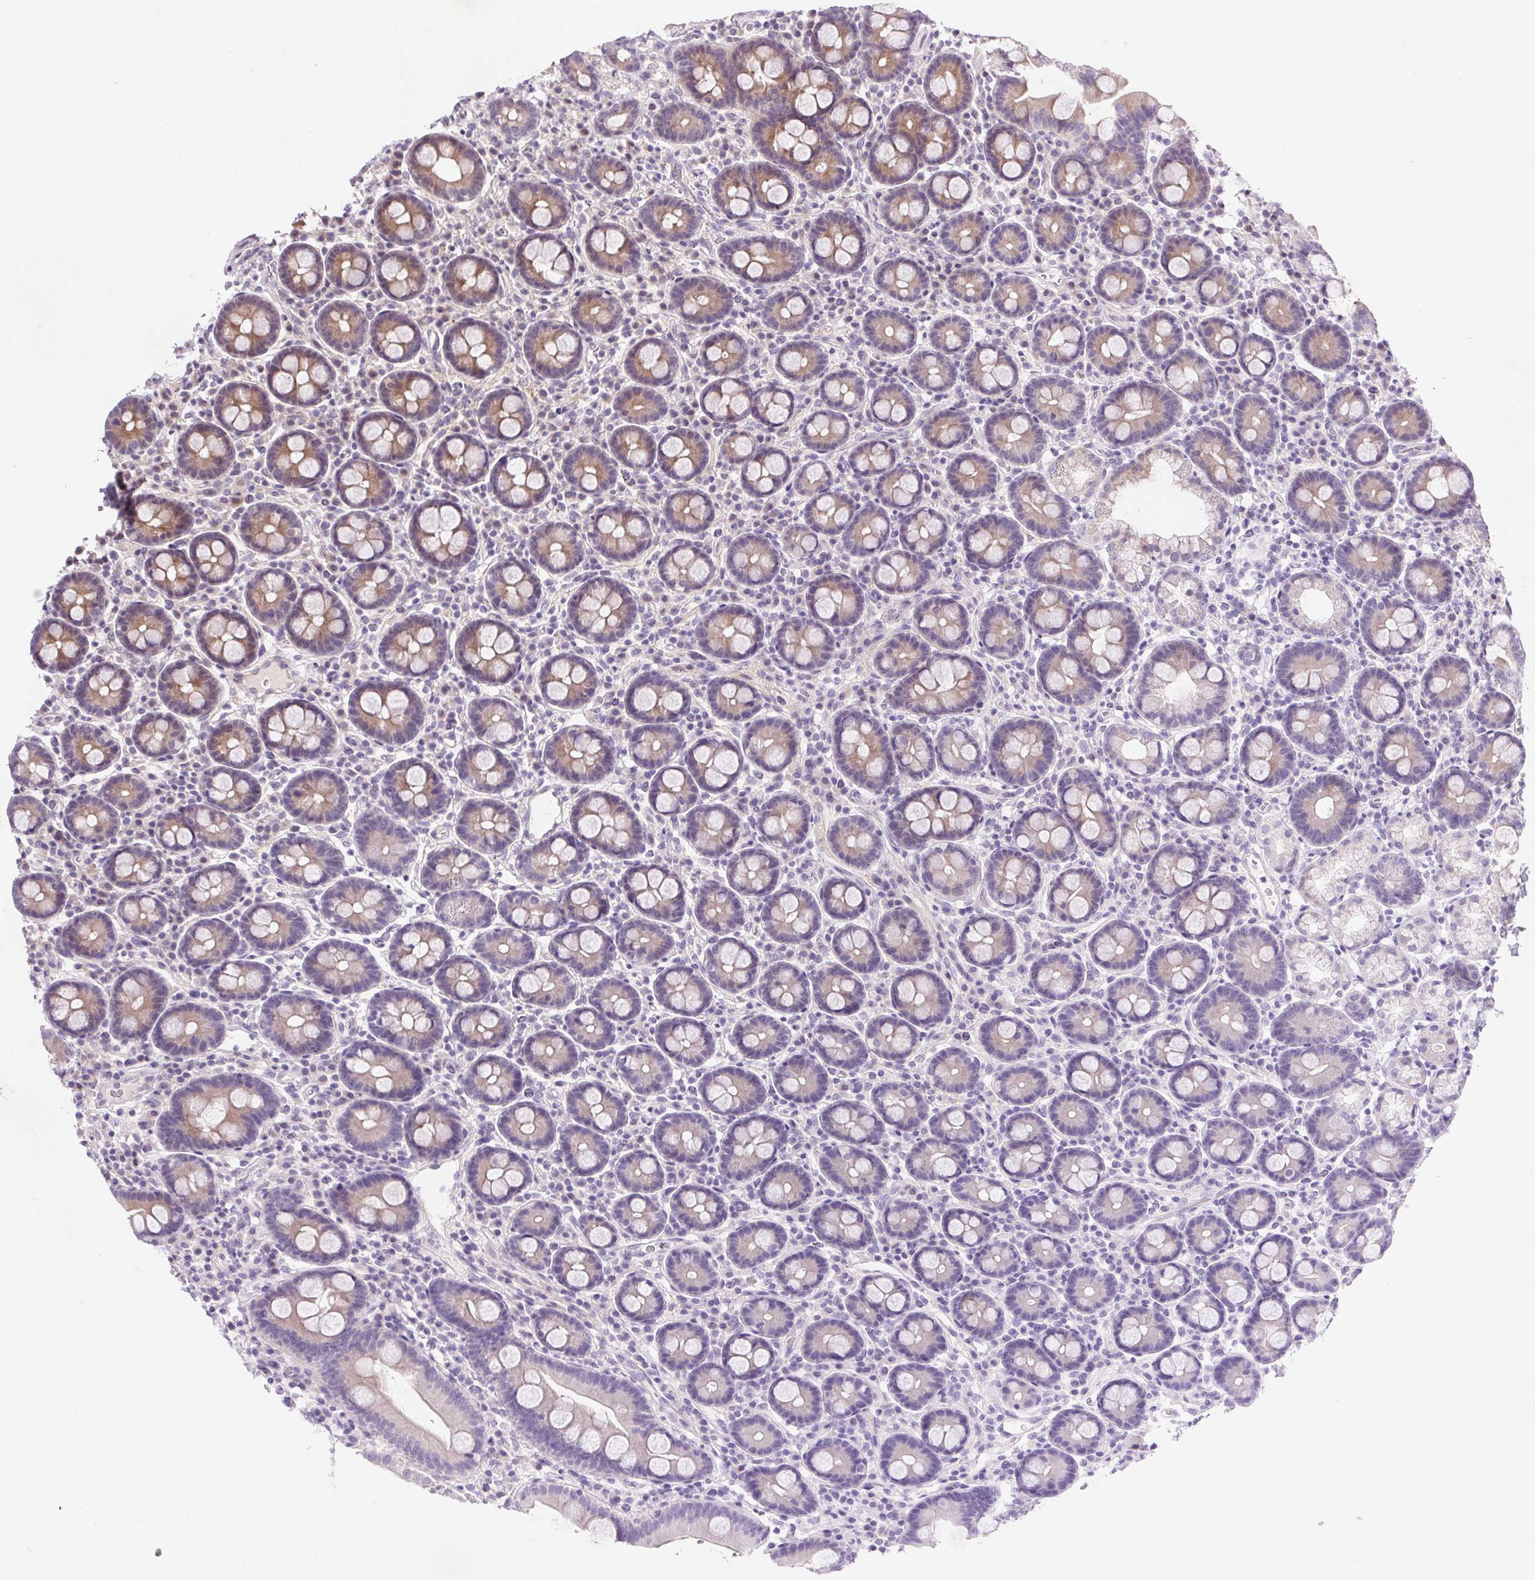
{"staining": {"intensity": "weak", "quantity": "25%-75%", "location": "cytoplasmic/membranous"}, "tissue": "duodenum", "cell_type": "Glandular cells", "image_type": "normal", "snomed": [{"axis": "morphology", "description": "Normal tissue, NOS"}, {"axis": "topography", "description": "Pancreas"}, {"axis": "topography", "description": "Duodenum"}], "caption": "Immunohistochemistry (IHC) of benign duodenum exhibits low levels of weak cytoplasmic/membranous positivity in approximately 25%-75% of glandular cells.", "gene": "LRRTM1", "patient": {"sex": "male", "age": 59}}